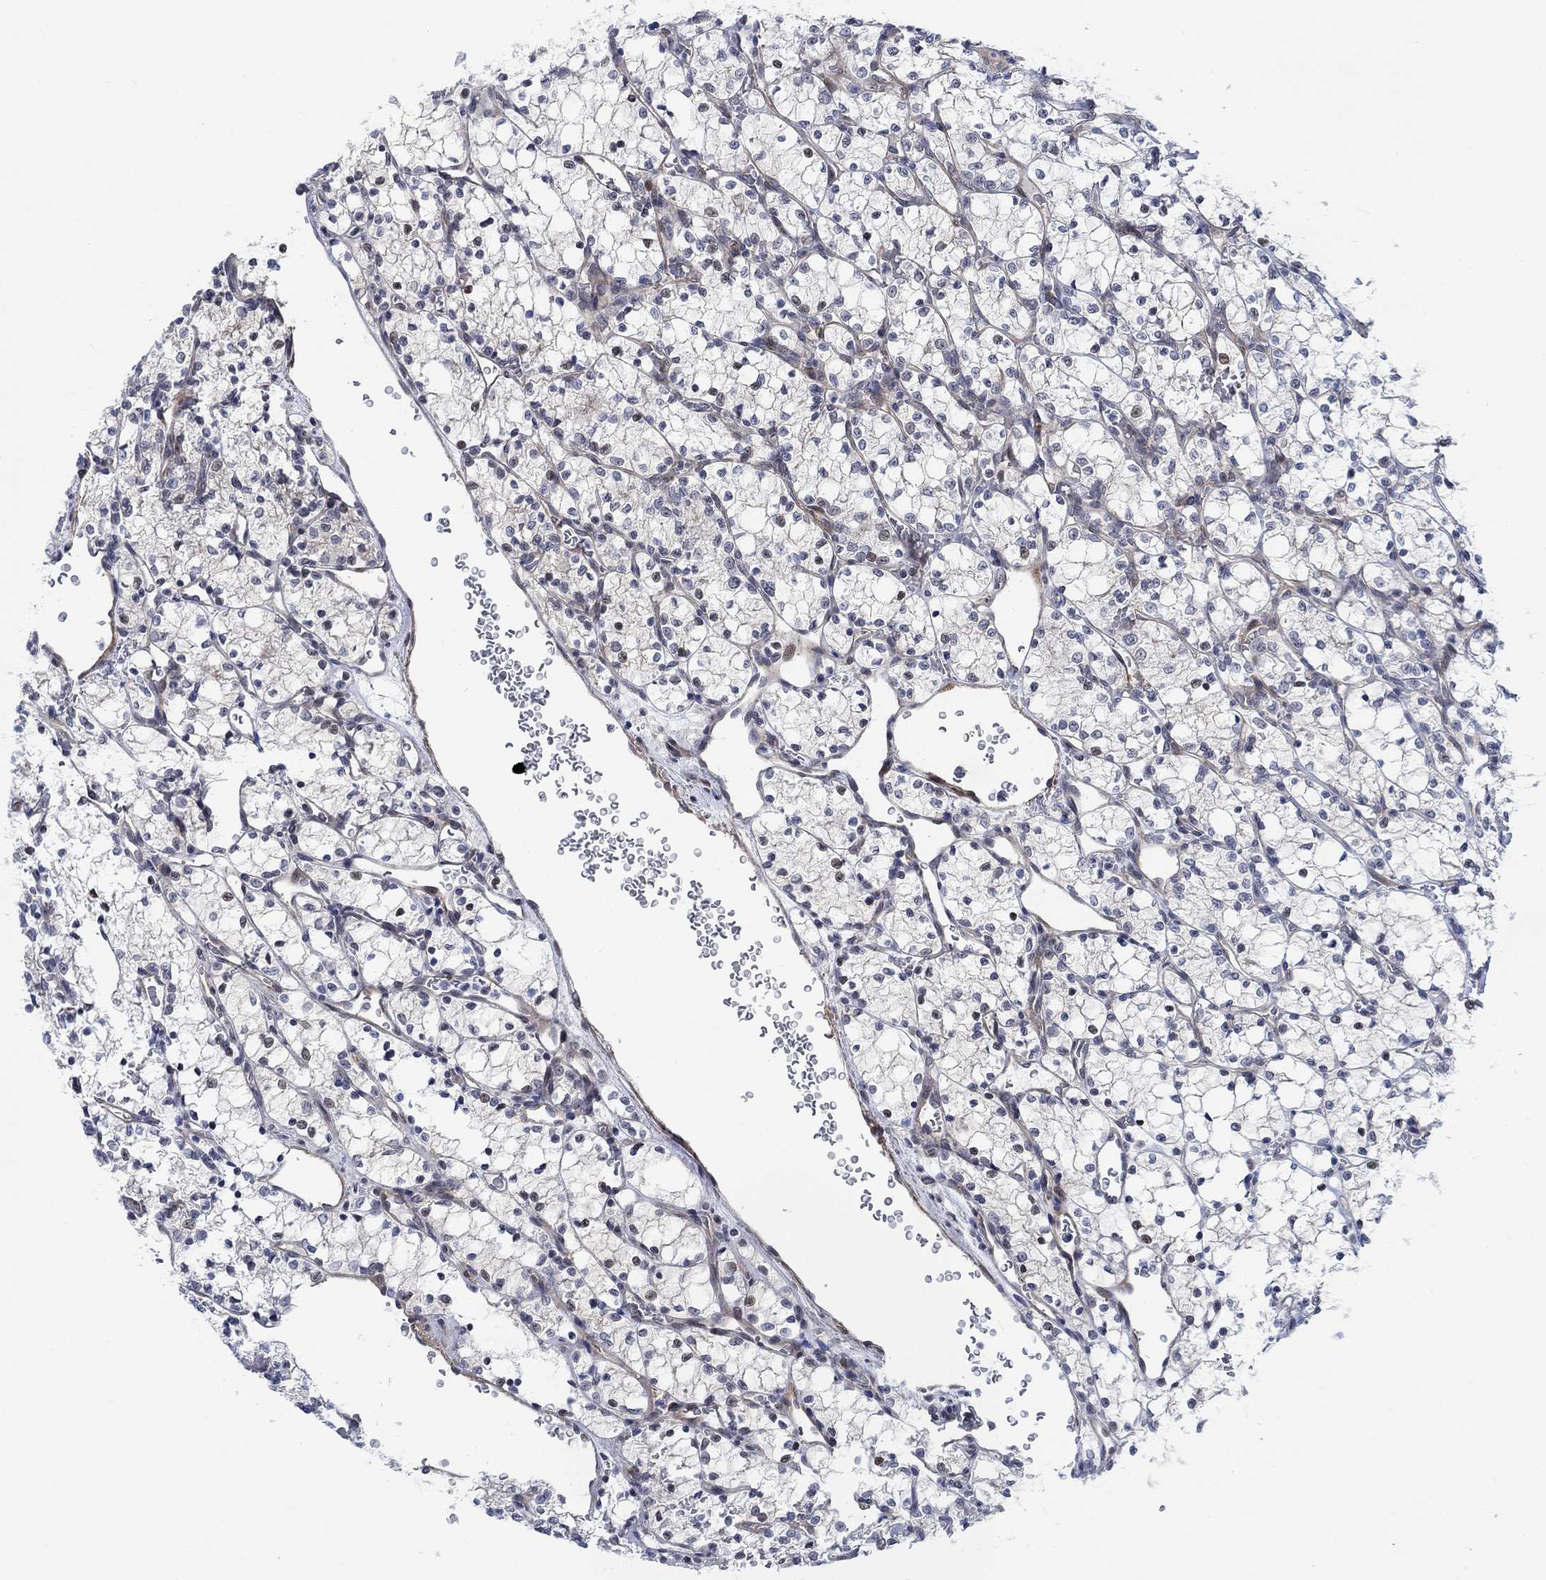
{"staining": {"intensity": "weak", "quantity": "<25%", "location": "nuclear"}, "tissue": "renal cancer", "cell_type": "Tumor cells", "image_type": "cancer", "snomed": [{"axis": "morphology", "description": "Adenocarcinoma, NOS"}, {"axis": "topography", "description": "Kidney"}], "caption": "IHC histopathology image of neoplastic tissue: human renal adenocarcinoma stained with DAB (3,3'-diaminobenzidine) displays no significant protein expression in tumor cells. The staining is performed using DAB brown chromogen with nuclei counter-stained in using hematoxylin.", "gene": "KCNH8", "patient": {"sex": "female", "age": 69}}